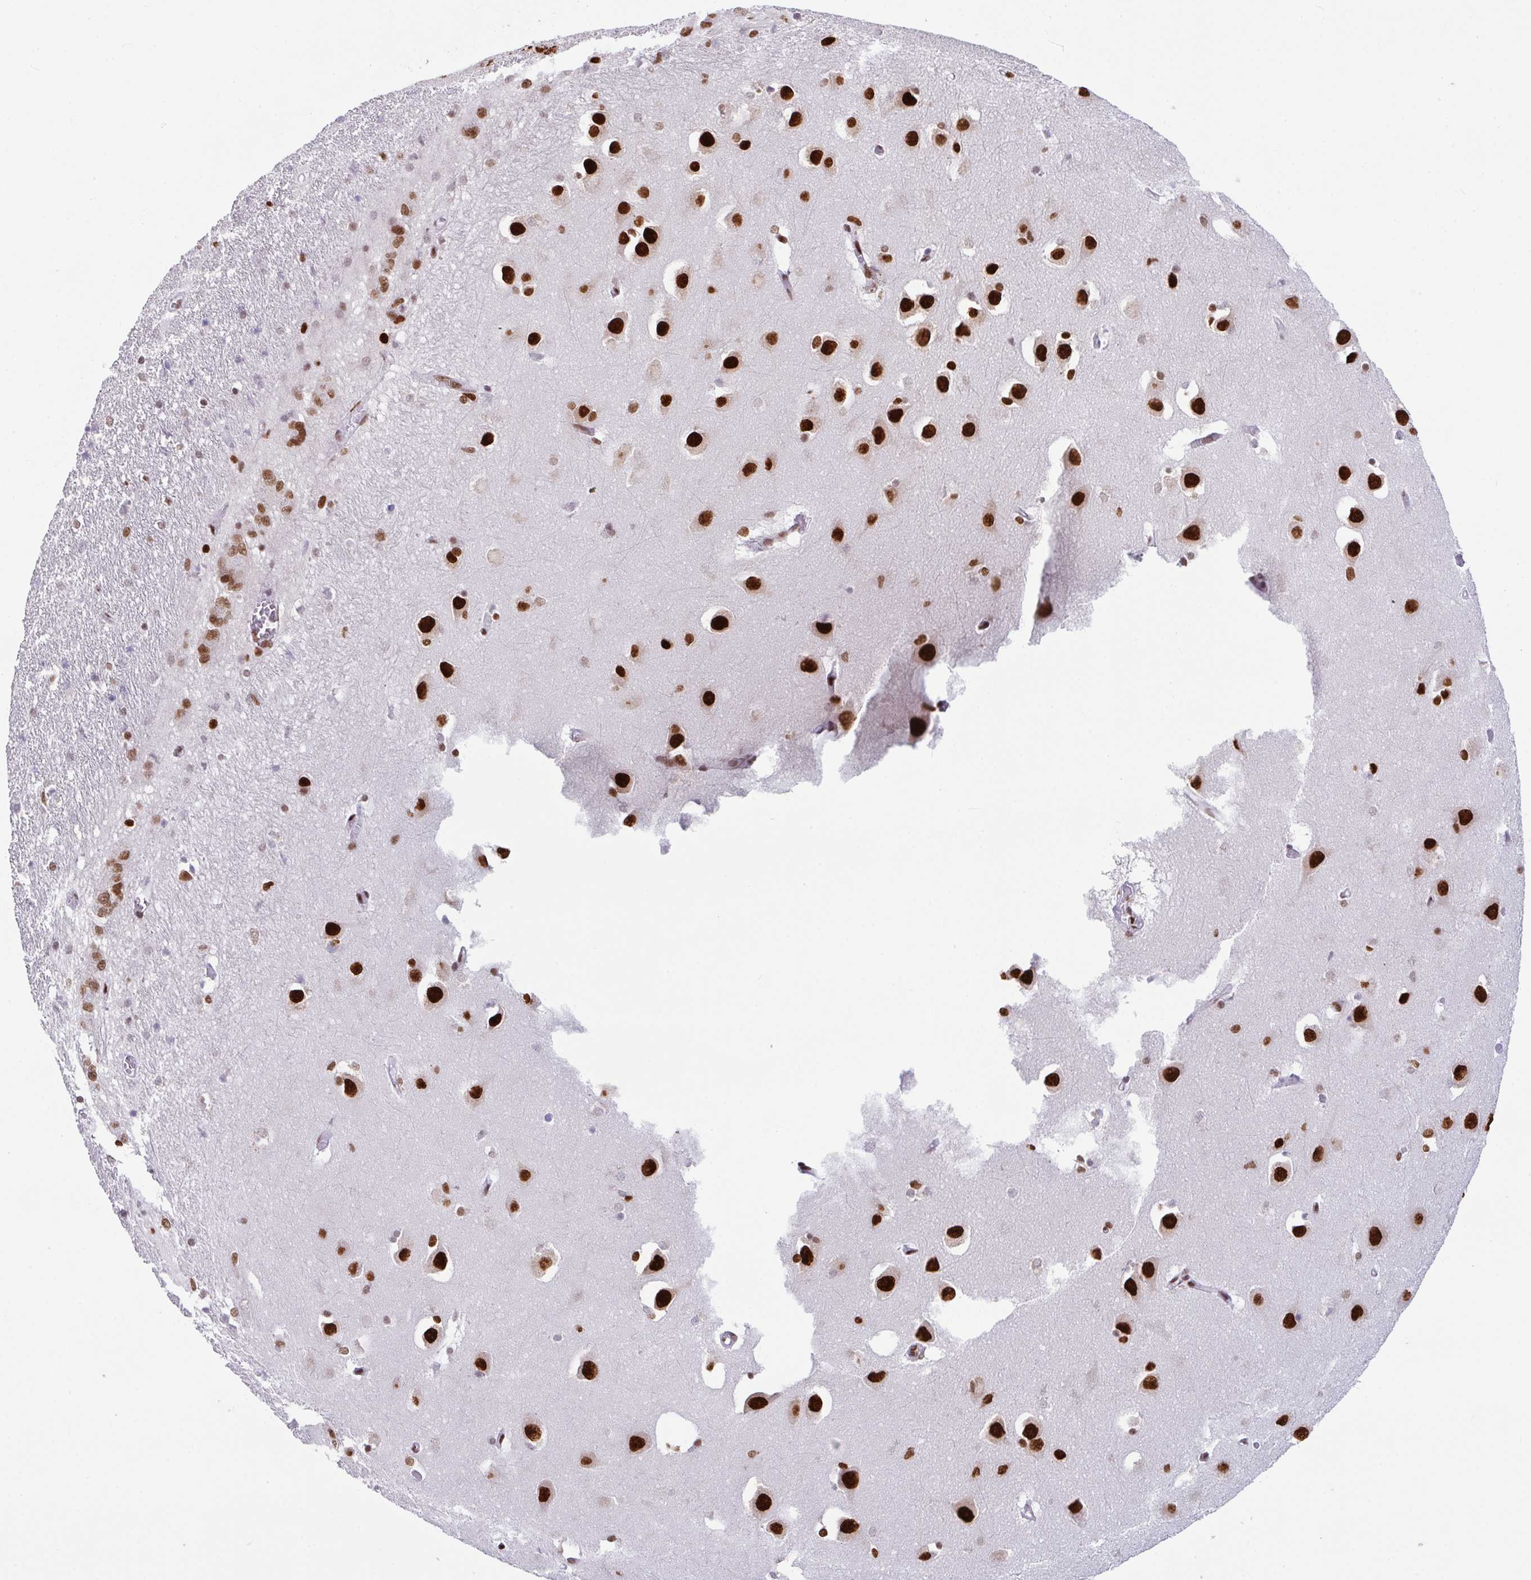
{"staining": {"intensity": "moderate", "quantity": ">75%", "location": "nuclear"}, "tissue": "caudate", "cell_type": "Glial cells", "image_type": "normal", "snomed": [{"axis": "morphology", "description": "Normal tissue, NOS"}, {"axis": "topography", "description": "Lateral ventricle wall"}, {"axis": "topography", "description": "Hippocampus"}], "caption": "Caudate stained with DAB (3,3'-diaminobenzidine) IHC shows medium levels of moderate nuclear expression in about >75% of glial cells. The staining was performed using DAB, with brown indicating positive protein expression. Nuclei are stained blue with hematoxylin.", "gene": "CLP1", "patient": {"sex": "female", "age": 63}}